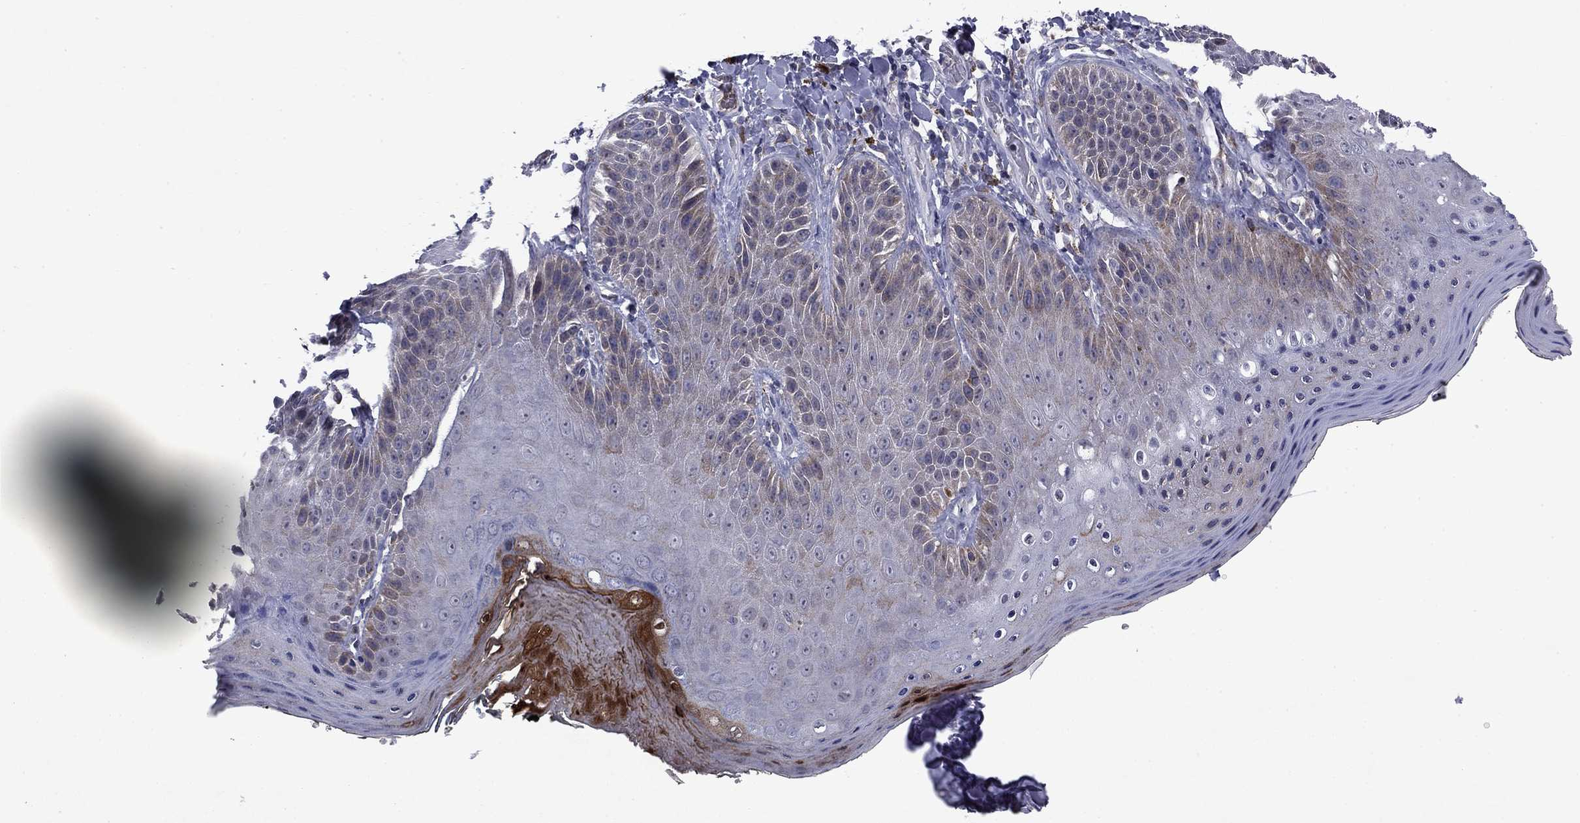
{"staining": {"intensity": "strong", "quantity": "<25%", "location": "cytoplasmic/membranous"}, "tissue": "skin", "cell_type": "Epidermal cells", "image_type": "normal", "snomed": [{"axis": "morphology", "description": "Normal tissue, NOS"}, {"axis": "topography", "description": "Anal"}], "caption": "Immunohistochemistry (IHC) staining of normal skin, which shows medium levels of strong cytoplasmic/membranous positivity in approximately <25% of epidermal cells indicating strong cytoplasmic/membranous protein staining. The staining was performed using DAB (brown) for protein detection and nuclei were counterstained in hematoxylin (blue).", "gene": "ECM1", "patient": {"sex": "male", "age": 53}}